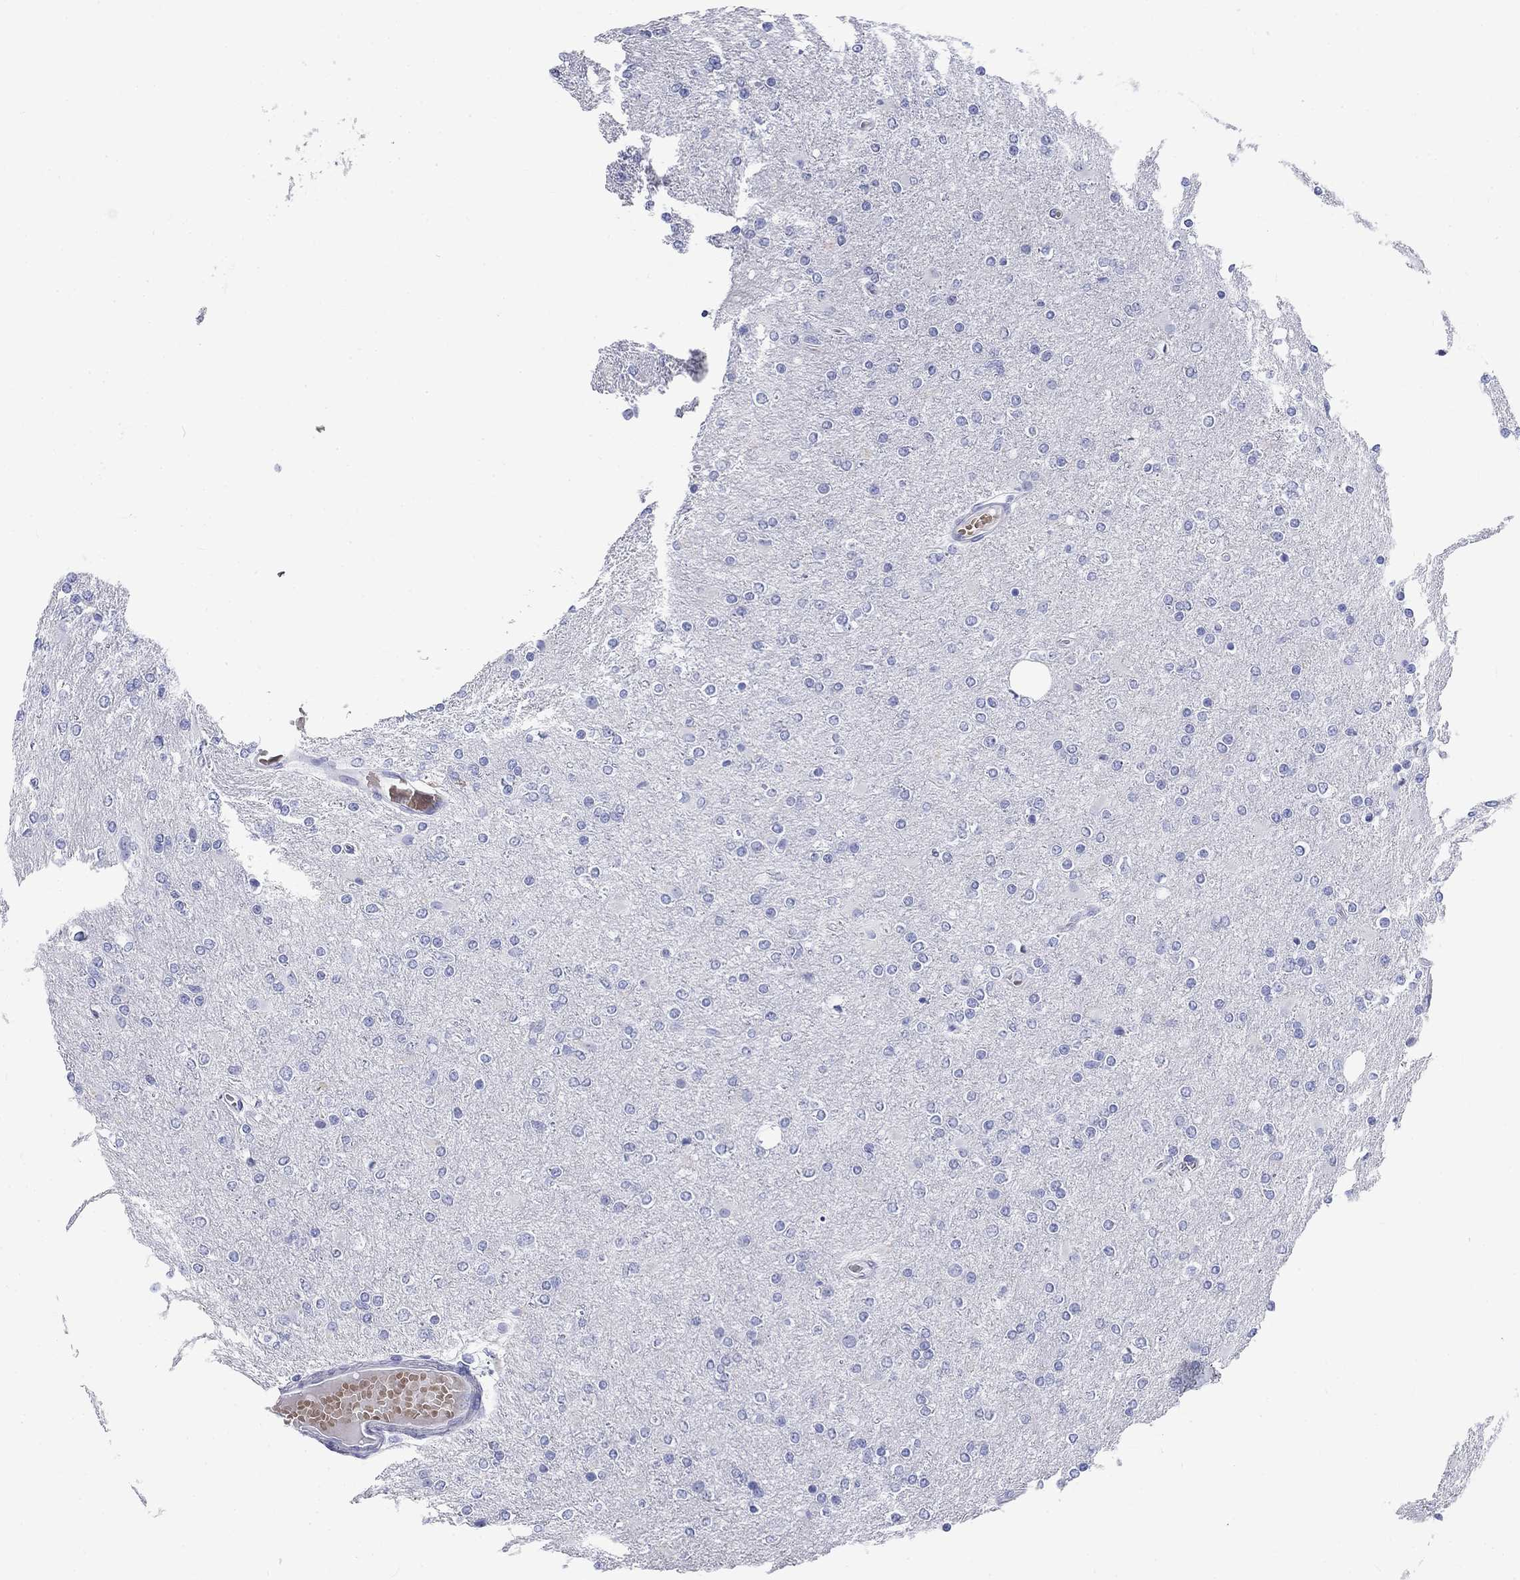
{"staining": {"intensity": "negative", "quantity": "none", "location": "none"}, "tissue": "glioma", "cell_type": "Tumor cells", "image_type": "cancer", "snomed": [{"axis": "morphology", "description": "Glioma, malignant, High grade"}, {"axis": "topography", "description": "Cerebral cortex"}], "caption": "A histopathology image of human malignant high-grade glioma is negative for staining in tumor cells.", "gene": "CD40LG", "patient": {"sex": "male", "age": 70}}